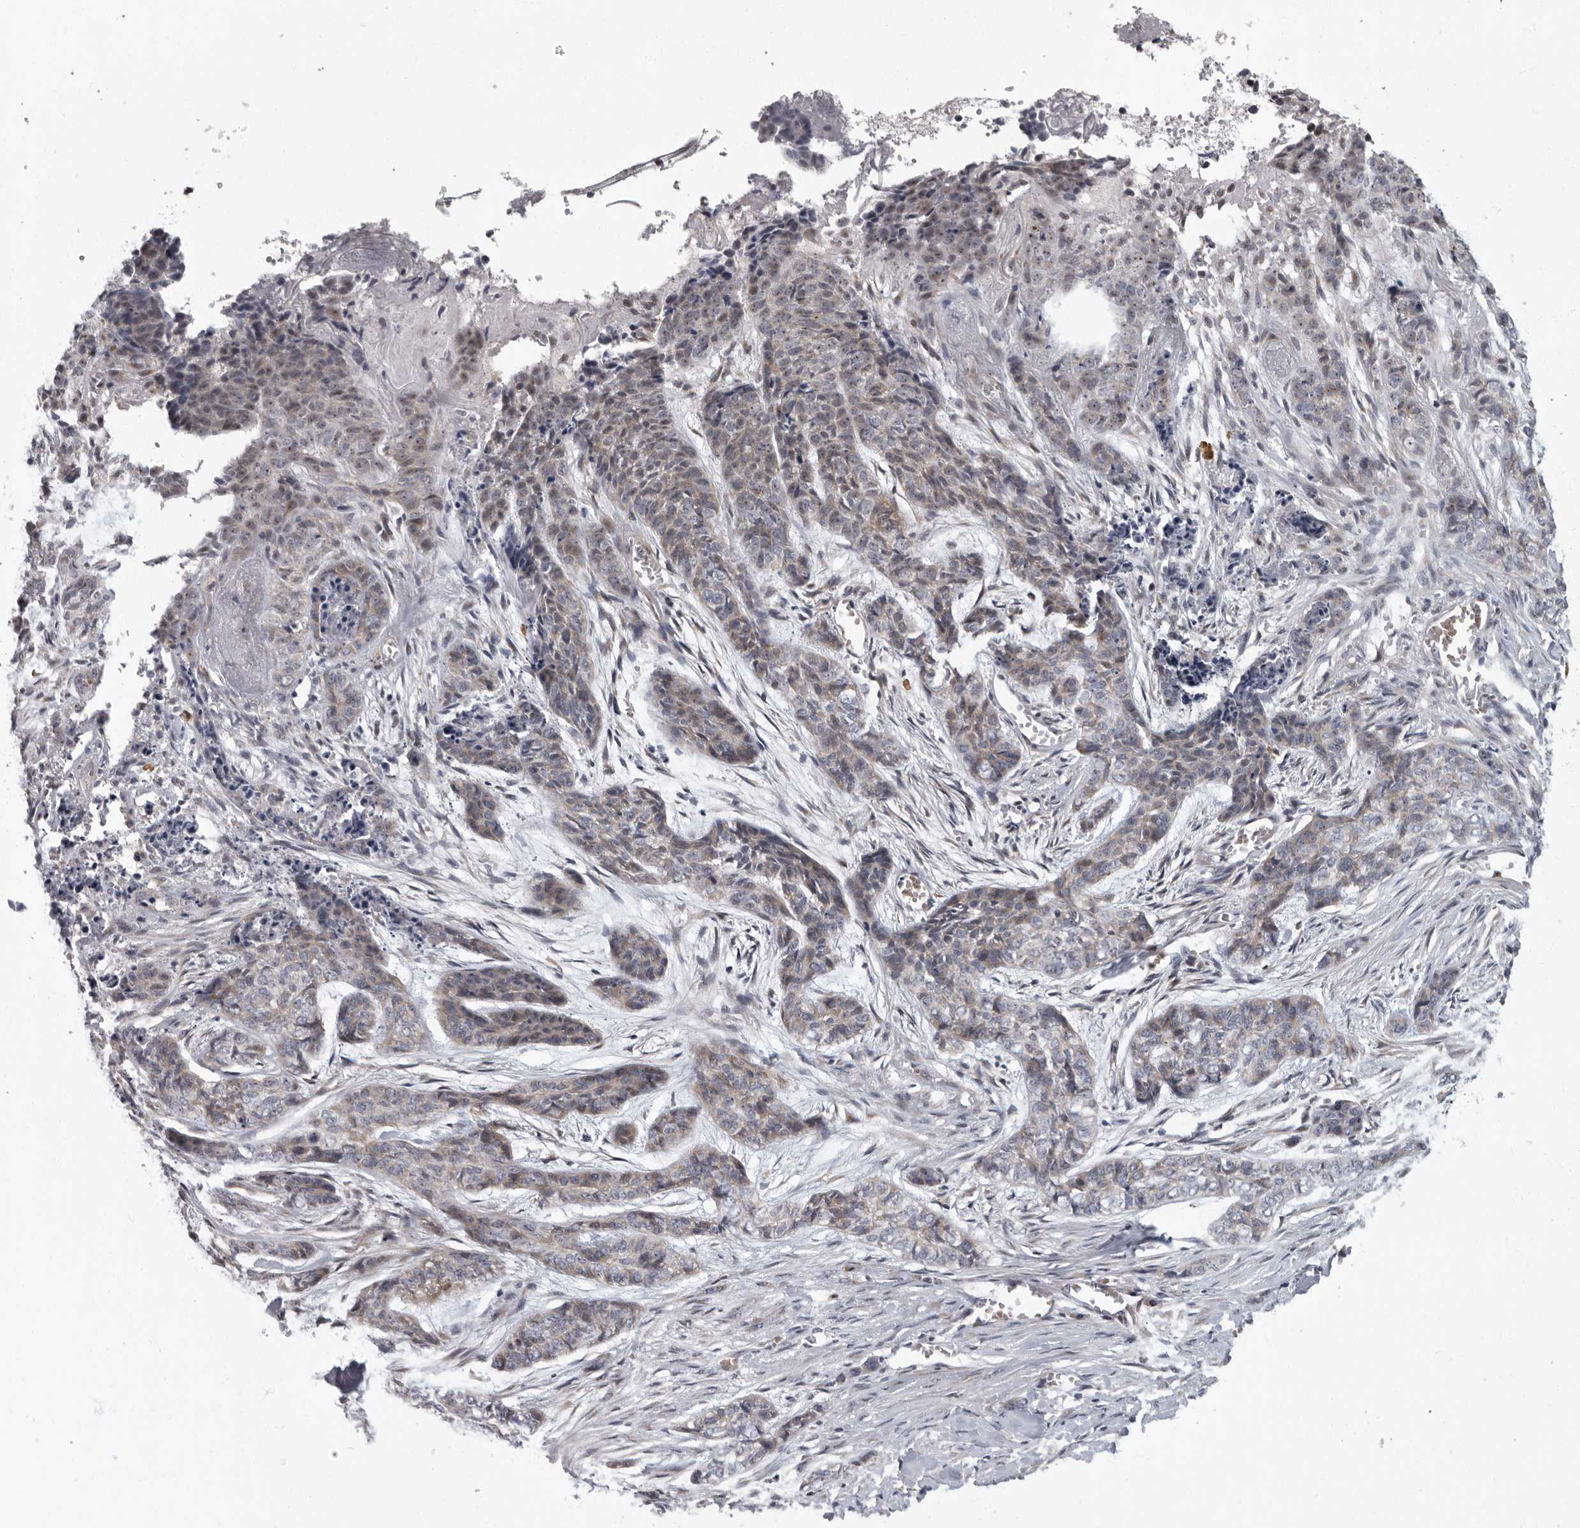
{"staining": {"intensity": "weak", "quantity": "25%-75%", "location": "cytoplasmic/membranous"}, "tissue": "skin cancer", "cell_type": "Tumor cells", "image_type": "cancer", "snomed": [{"axis": "morphology", "description": "Basal cell carcinoma"}, {"axis": "topography", "description": "Skin"}], "caption": "Approximately 25%-75% of tumor cells in skin cancer (basal cell carcinoma) exhibit weak cytoplasmic/membranous protein expression as visualized by brown immunohistochemical staining.", "gene": "PDCD11", "patient": {"sex": "female", "age": 64}}